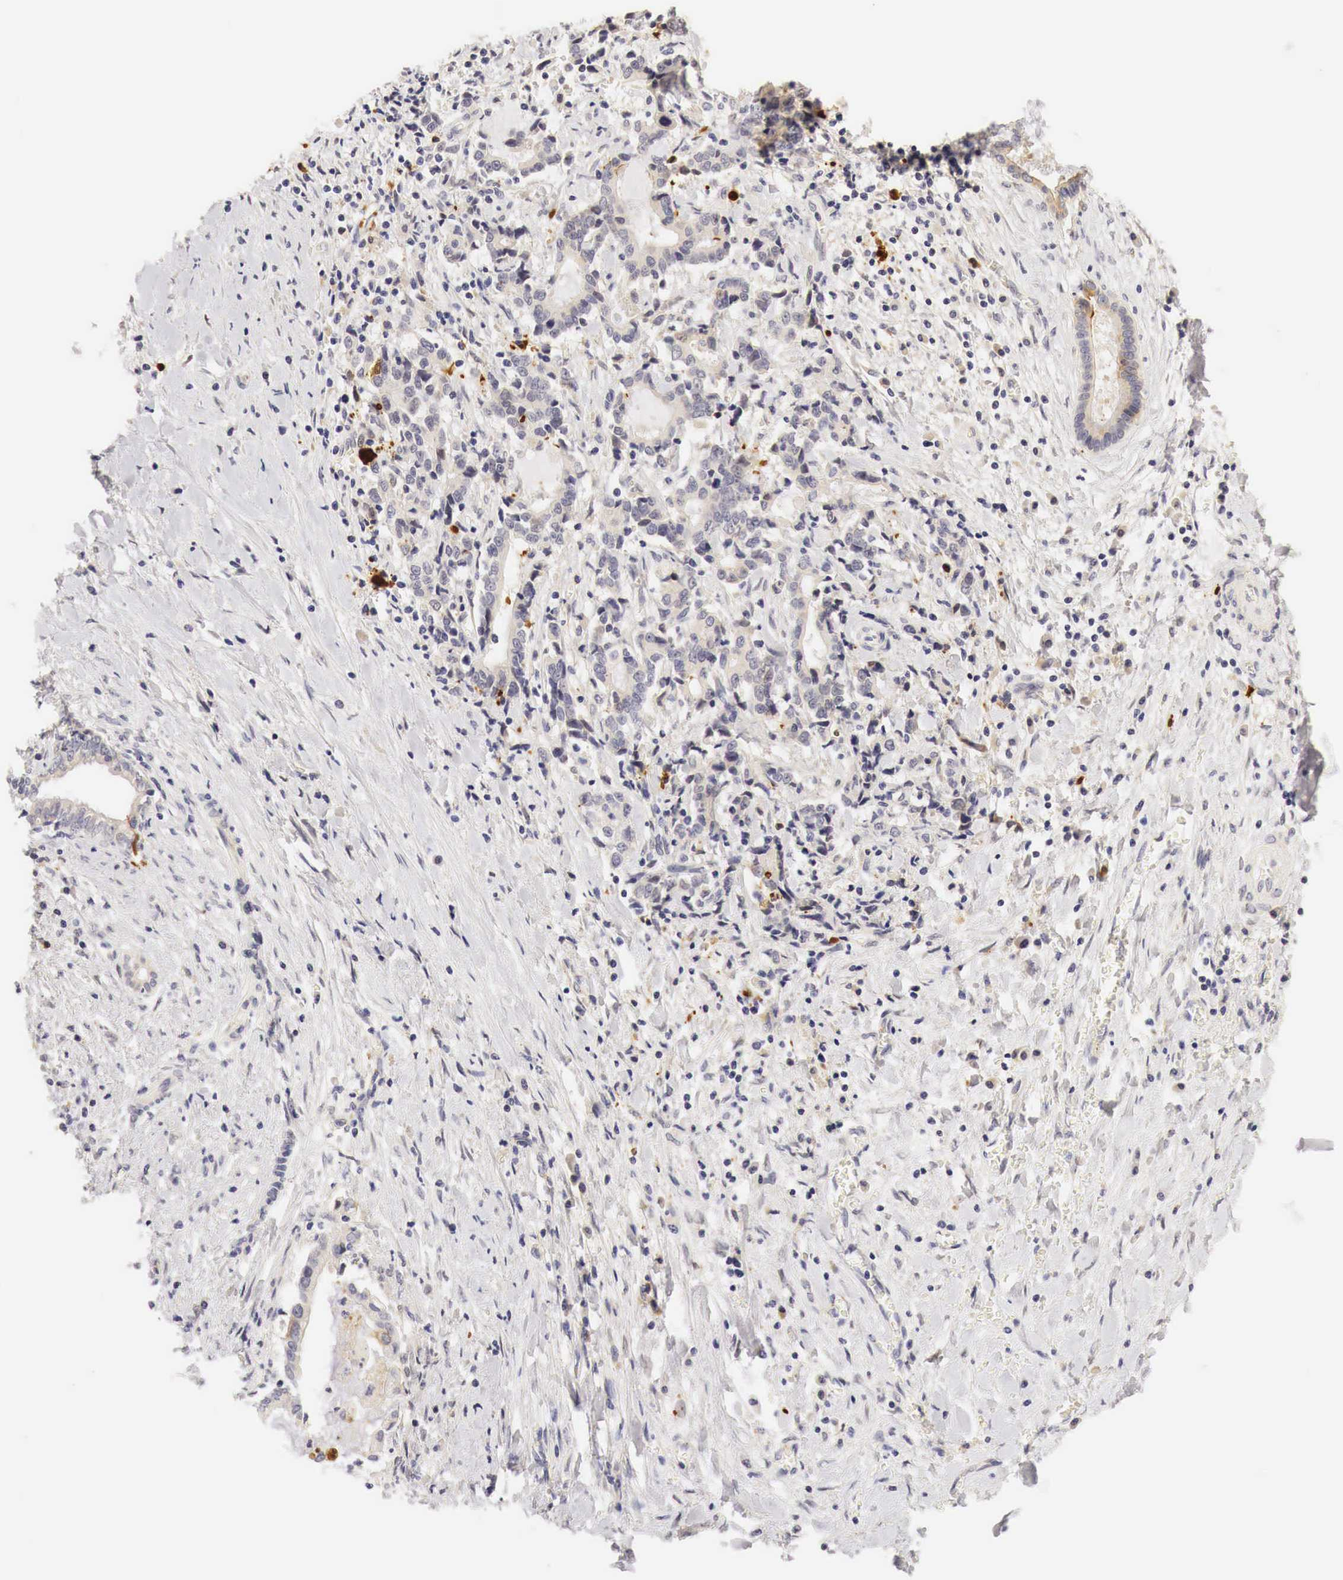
{"staining": {"intensity": "weak", "quantity": "<25%", "location": "cytoplasmic/membranous"}, "tissue": "liver cancer", "cell_type": "Tumor cells", "image_type": "cancer", "snomed": [{"axis": "morphology", "description": "Cholangiocarcinoma"}, {"axis": "topography", "description": "Liver"}], "caption": "Micrograph shows no protein expression in tumor cells of liver cholangiocarcinoma tissue. (Stains: DAB (3,3'-diaminobenzidine) immunohistochemistry with hematoxylin counter stain, Microscopy: brightfield microscopy at high magnification).", "gene": "CASP3", "patient": {"sex": "male", "age": 57}}